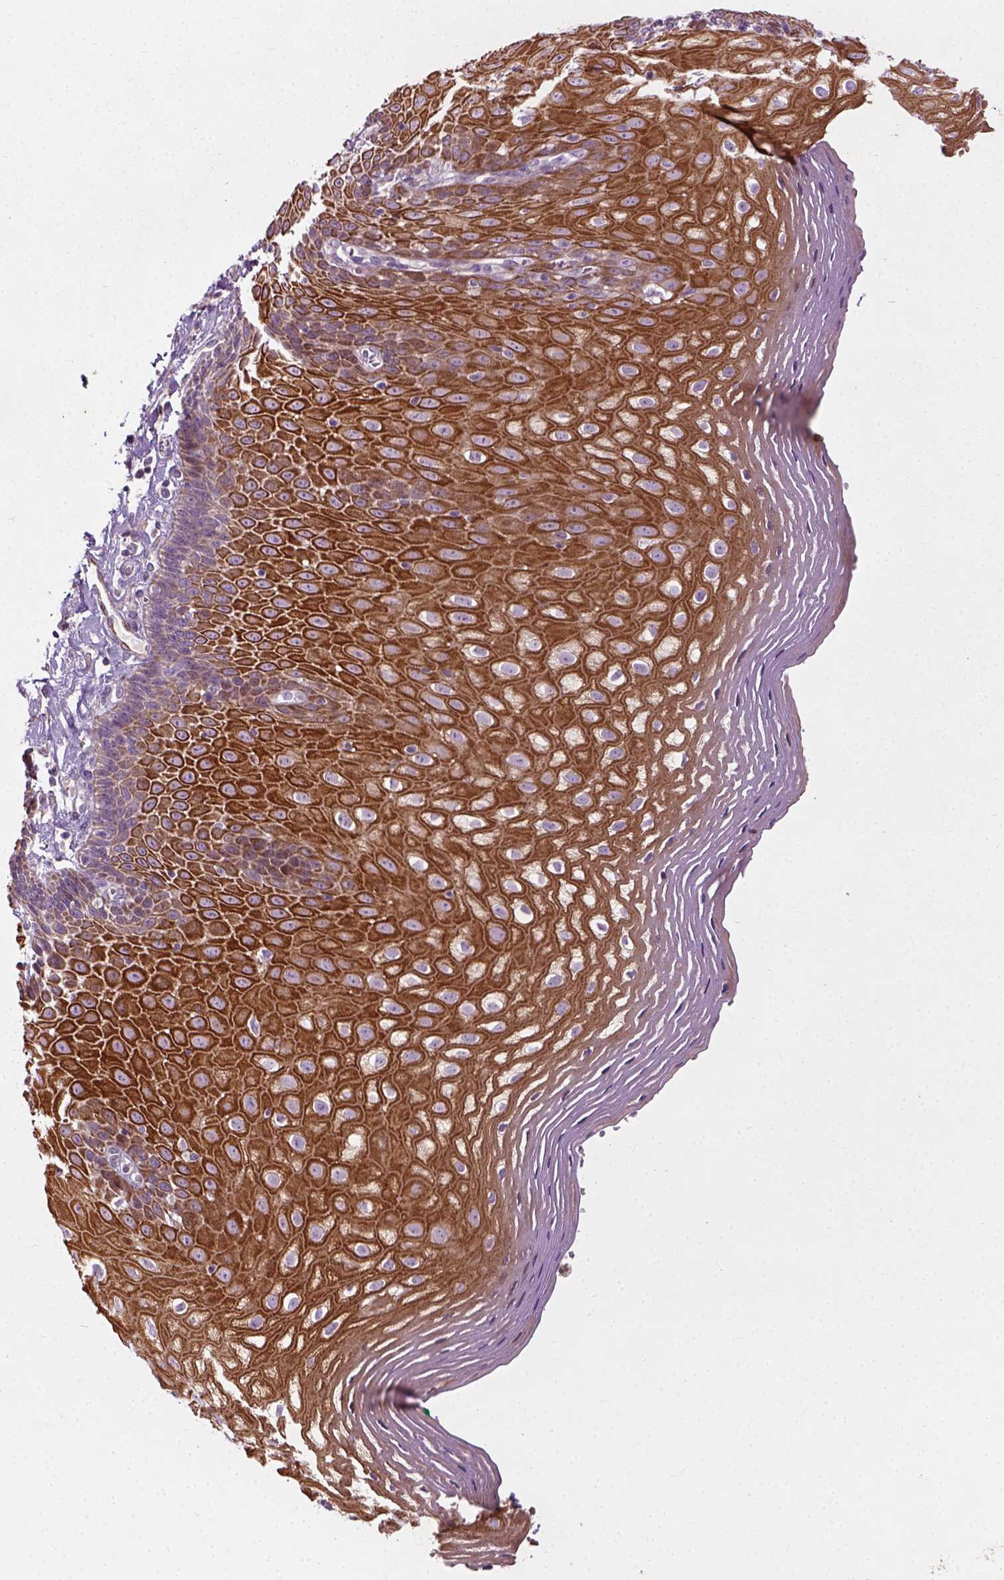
{"staining": {"intensity": "strong", "quantity": ">75%", "location": "cytoplasmic/membranous"}, "tissue": "esophagus", "cell_type": "Squamous epithelial cells", "image_type": "normal", "snomed": [{"axis": "morphology", "description": "Normal tissue, NOS"}, {"axis": "topography", "description": "Esophagus"}], "caption": "Squamous epithelial cells show high levels of strong cytoplasmic/membranous expression in about >75% of cells in unremarkable human esophagus.", "gene": "PKP3", "patient": {"sex": "female", "age": 68}}